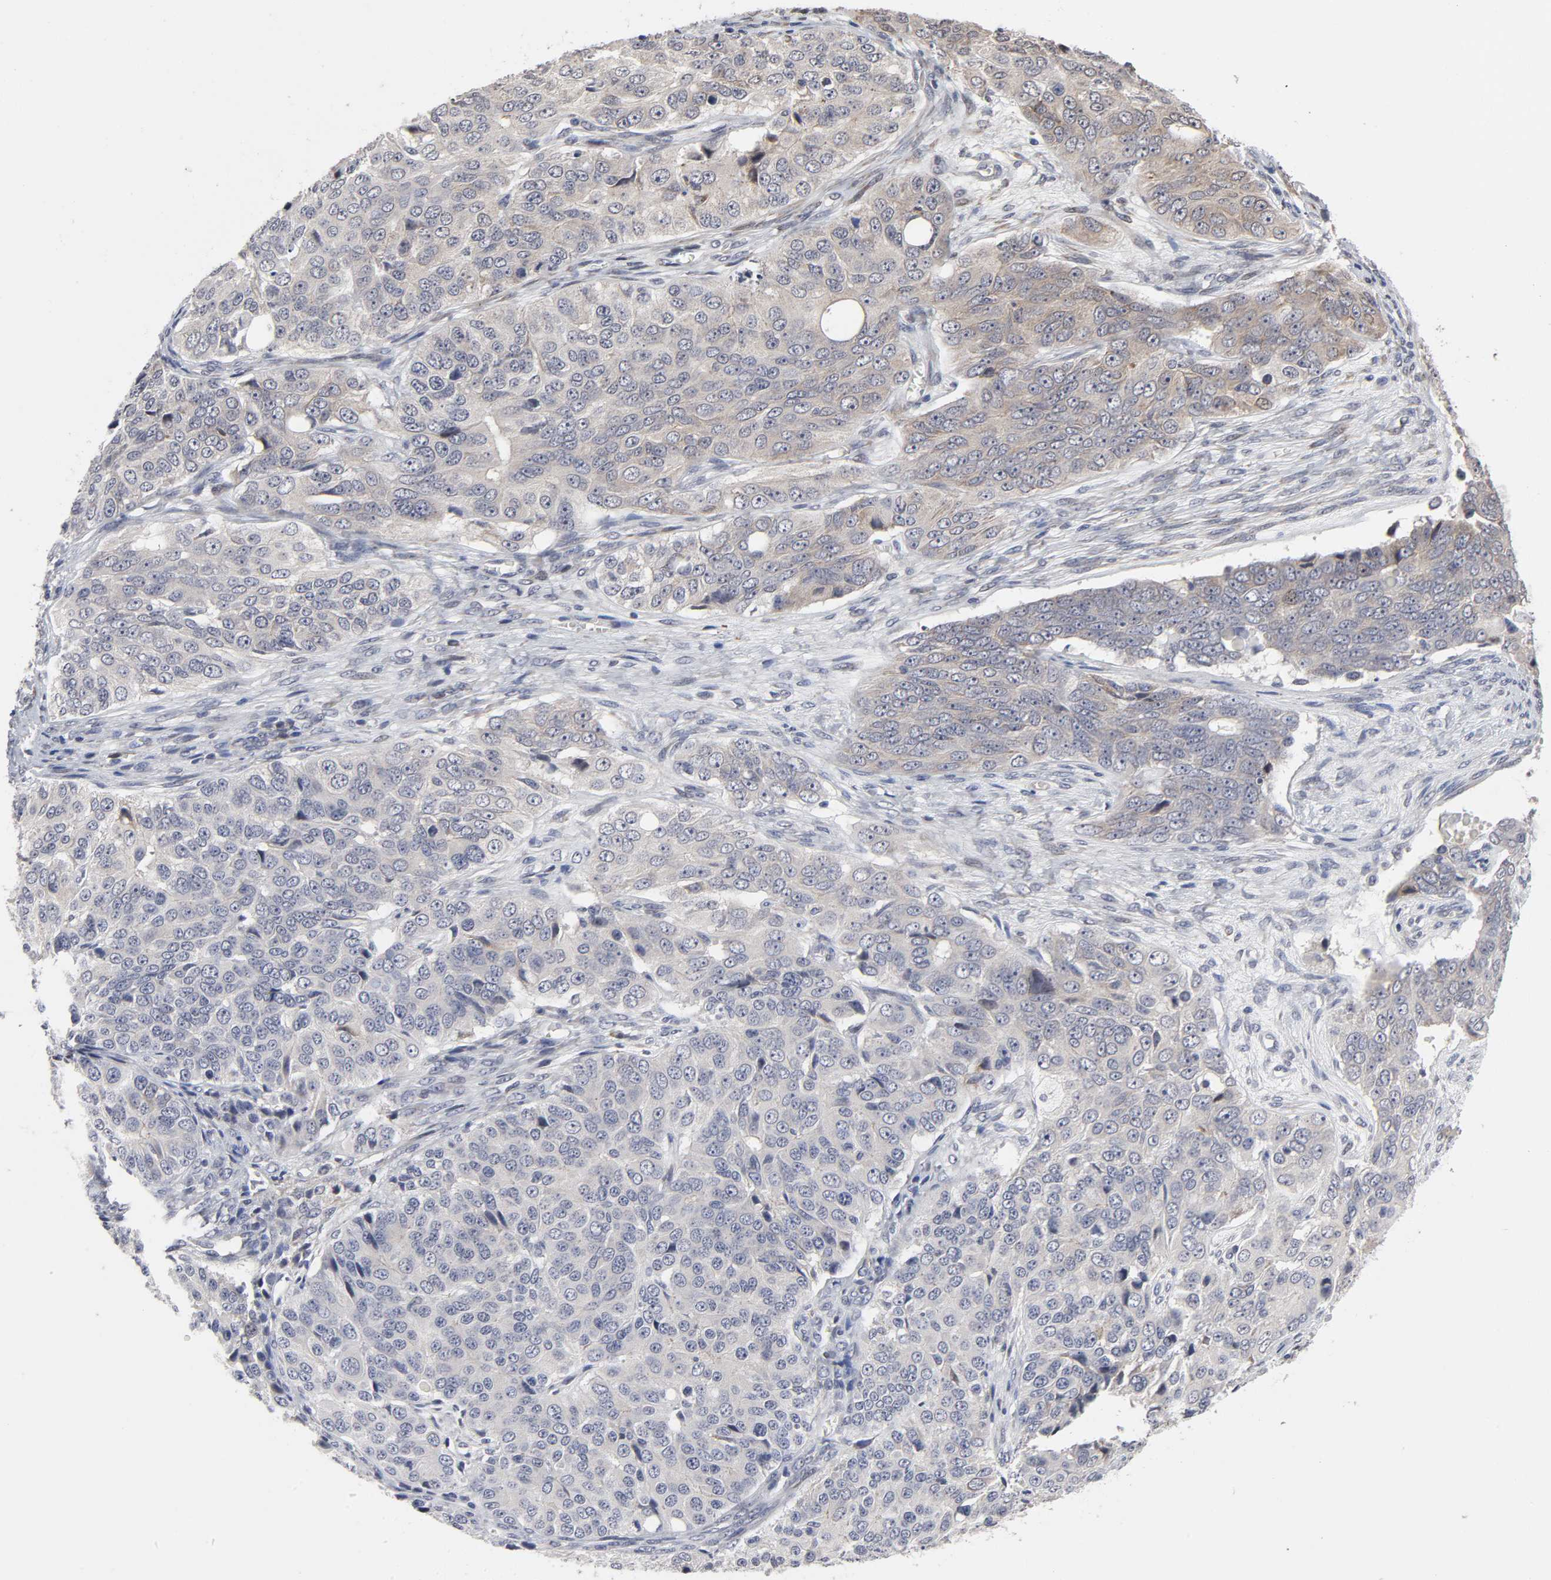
{"staining": {"intensity": "moderate", "quantity": "<25%", "location": "cytoplasmic/membranous"}, "tissue": "ovarian cancer", "cell_type": "Tumor cells", "image_type": "cancer", "snomed": [{"axis": "morphology", "description": "Carcinoma, endometroid"}, {"axis": "topography", "description": "Ovary"}], "caption": "Immunohistochemistry (IHC) (DAB) staining of human endometroid carcinoma (ovarian) shows moderate cytoplasmic/membranous protein positivity in about <25% of tumor cells.", "gene": "HNF4A", "patient": {"sex": "female", "age": 51}}